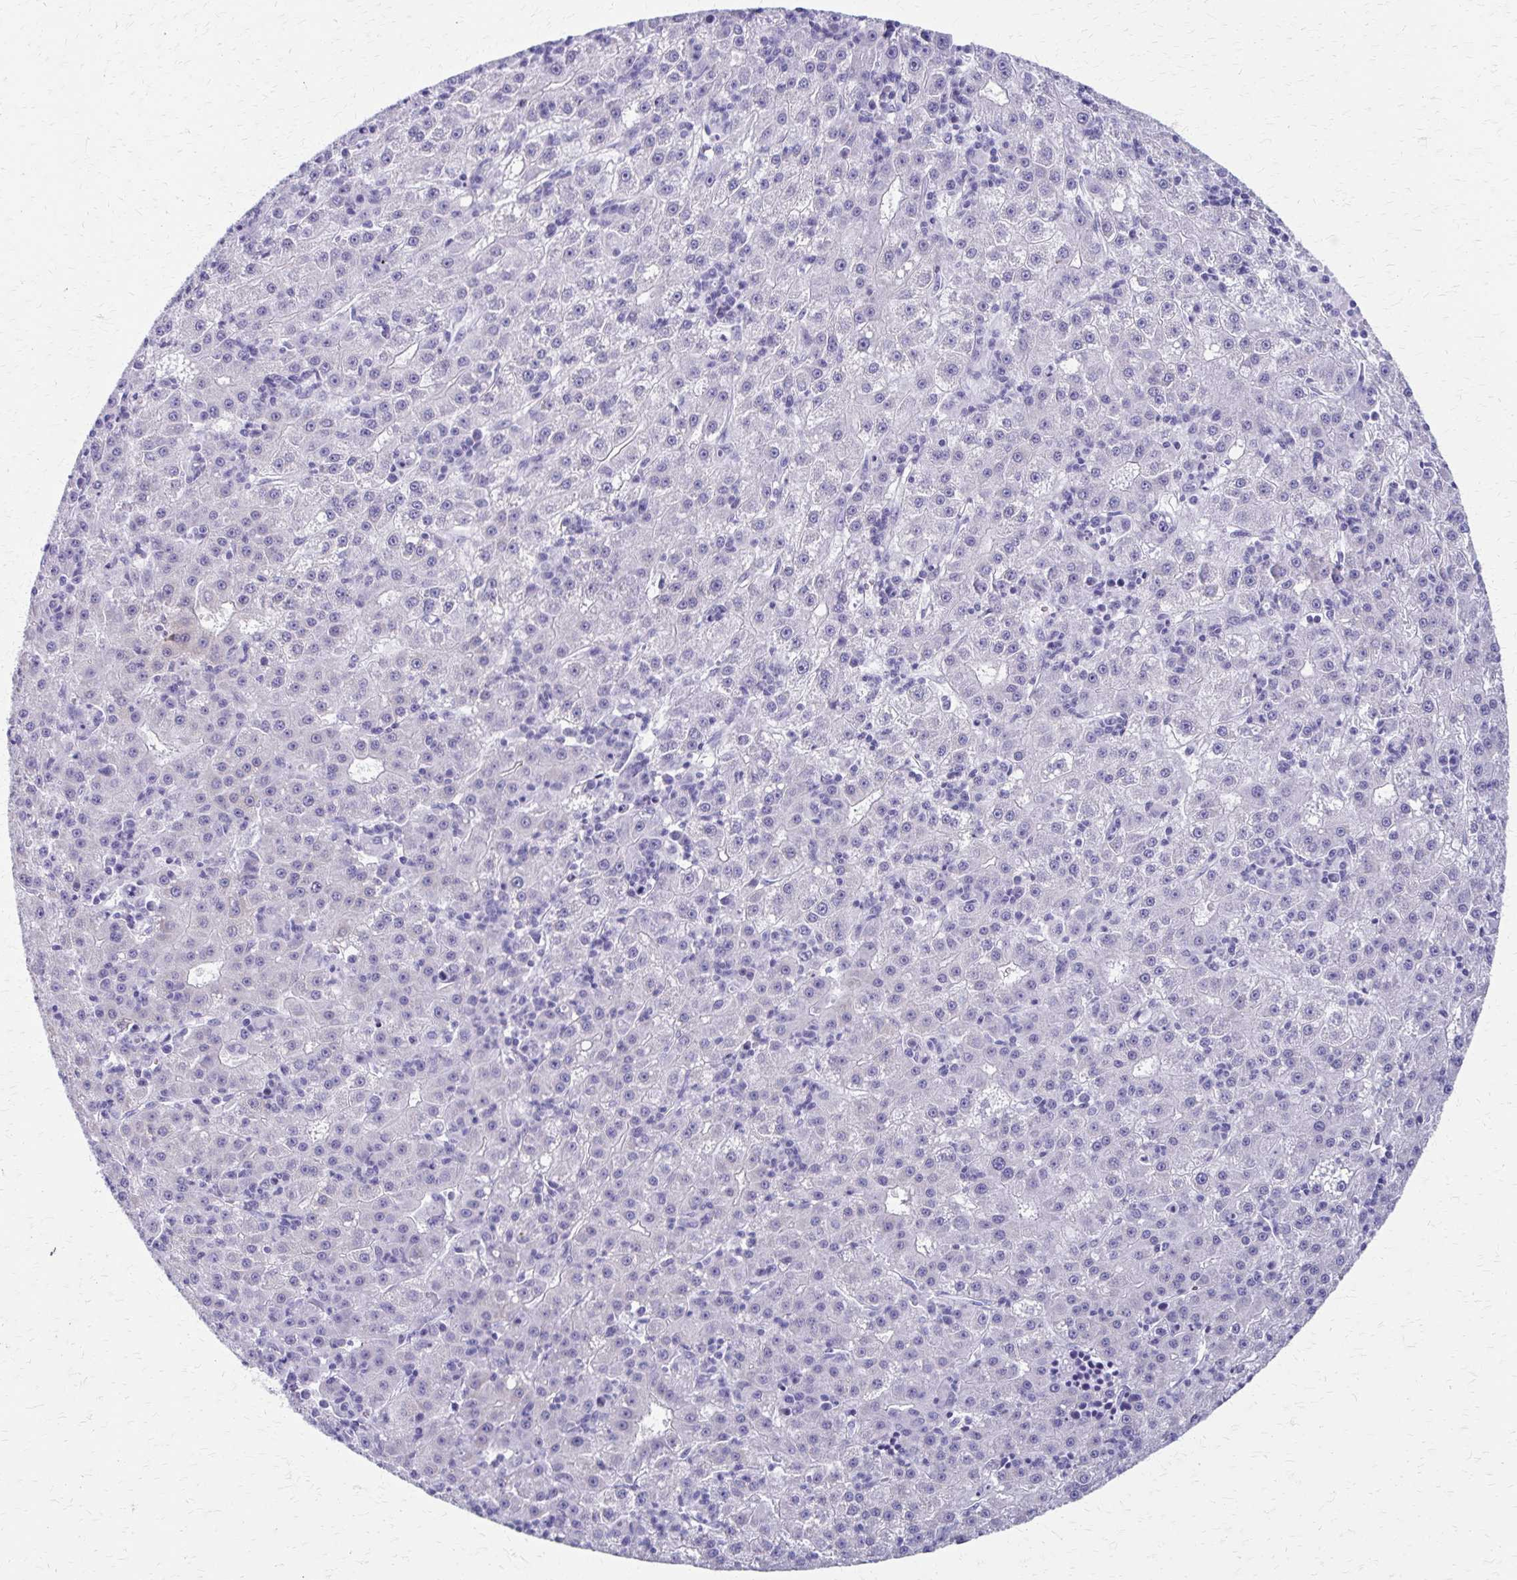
{"staining": {"intensity": "negative", "quantity": "none", "location": "none"}, "tissue": "liver cancer", "cell_type": "Tumor cells", "image_type": "cancer", "snomed": [{"axis": "morphology", "description": "Carcinoma, Hepatocellular, NOS"}, {"axis": "topography", "description": "Liver"}], "caption": "Micrograph shows no protein positivity in tumor cells of liver cancer (hepatocellular carcinoma) tissue. (Immunohistochemistry, brightfield microscopy, high magnification).", "gene": "ZSCAN5B", "patient": {"sex": "male", "age": 76}}